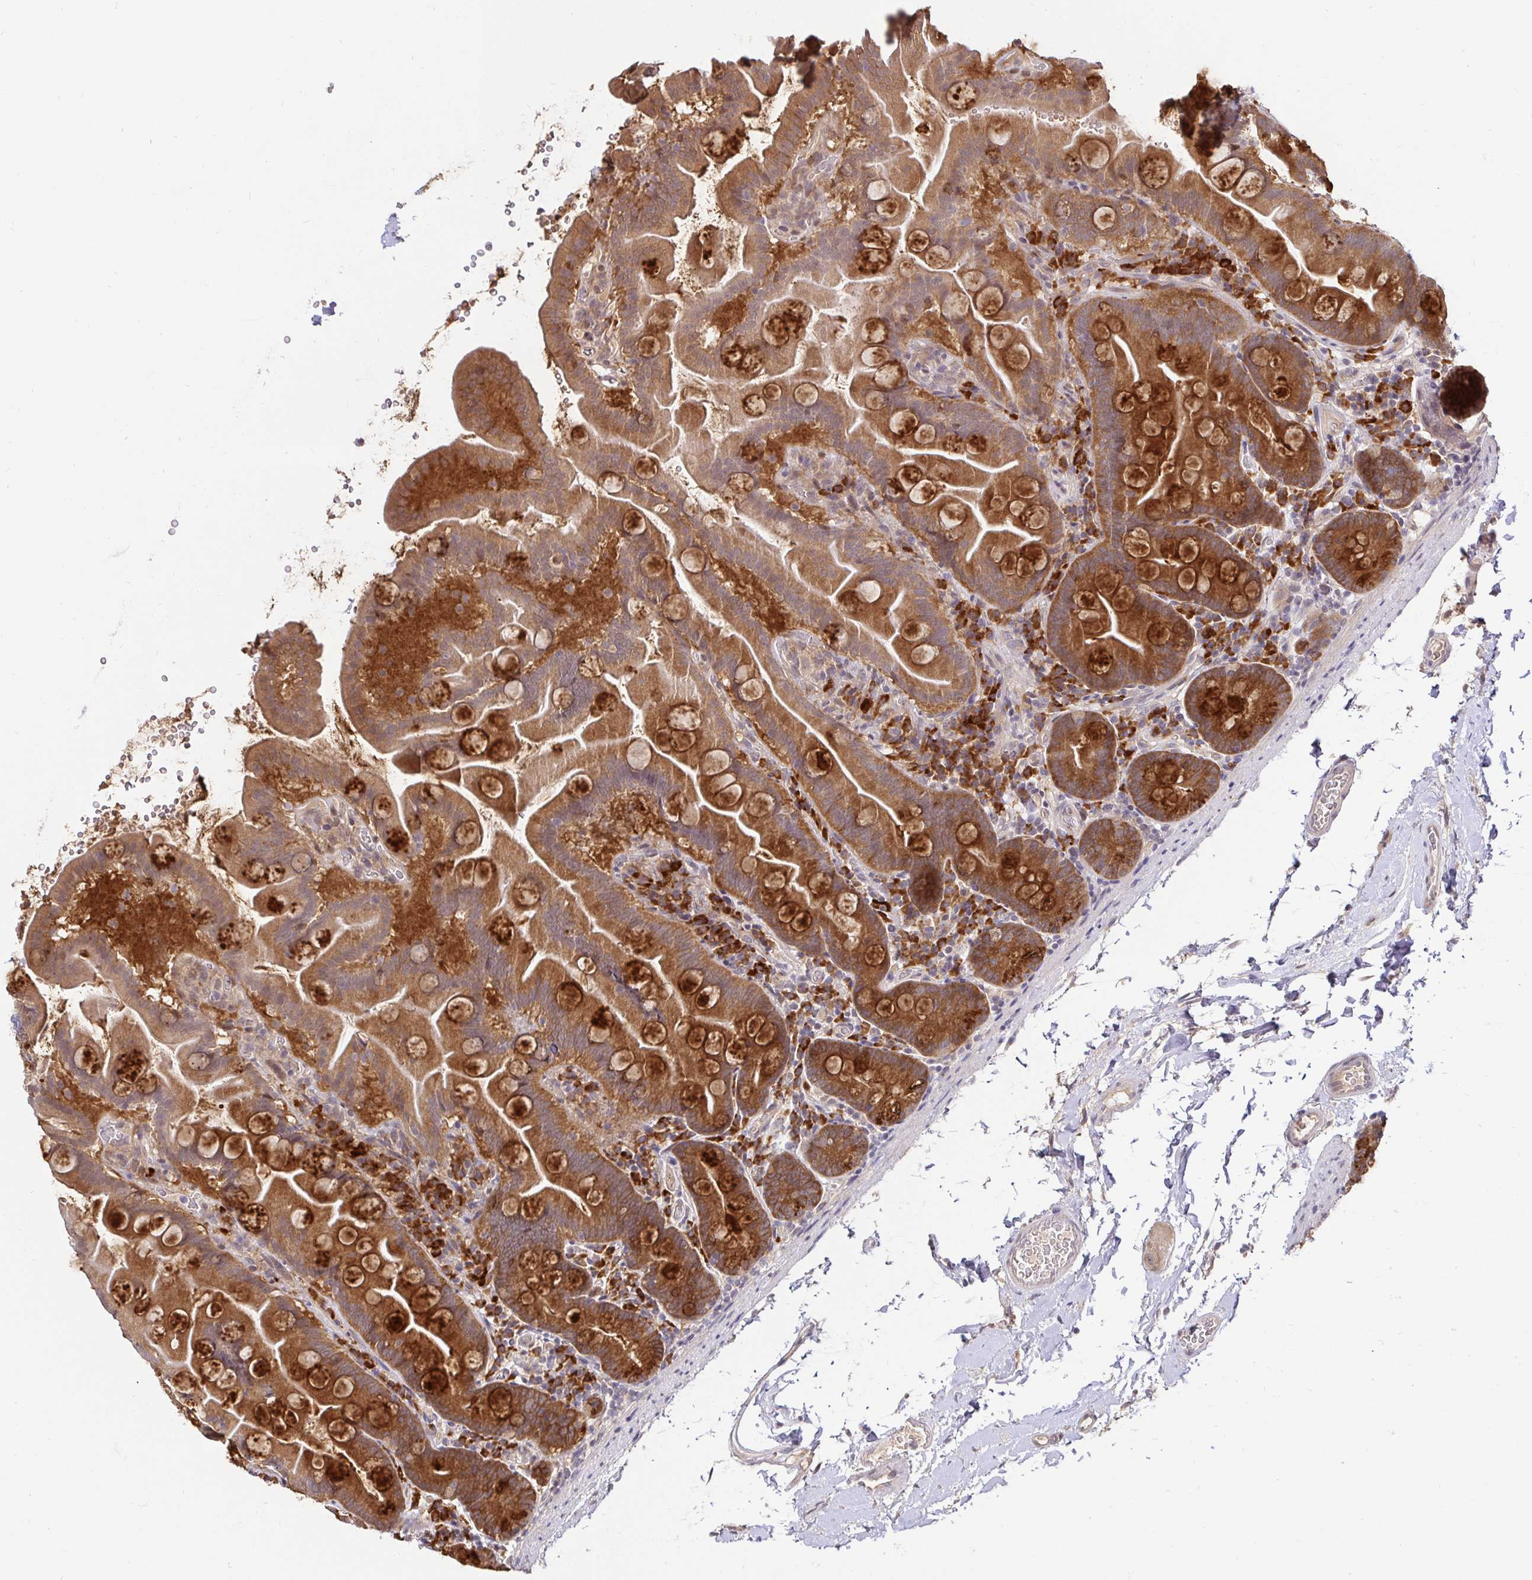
{"staining": {"intensity": "strong", "quantity": ">75%", "location": "cytoplasmic/membranous"}, "tissue": "small intestine", "cell_type": "Glandular cells", "image_type": "normal", "snomed": [{"axis": "morphology", "description": "Normal tissue, NOS"}, {"axis": "topography", "description": "Small intestine"}], "caption": "This image reveals normal small intestine stained with immunohistochemistry to label a protein in brown. The cytoplasmic/membranous of glandular cells show strong positivity for the protein. Nuclei are counter-stained blue.", "gene": "LMO4", "patient": {"sex": "female", "age": 68}}